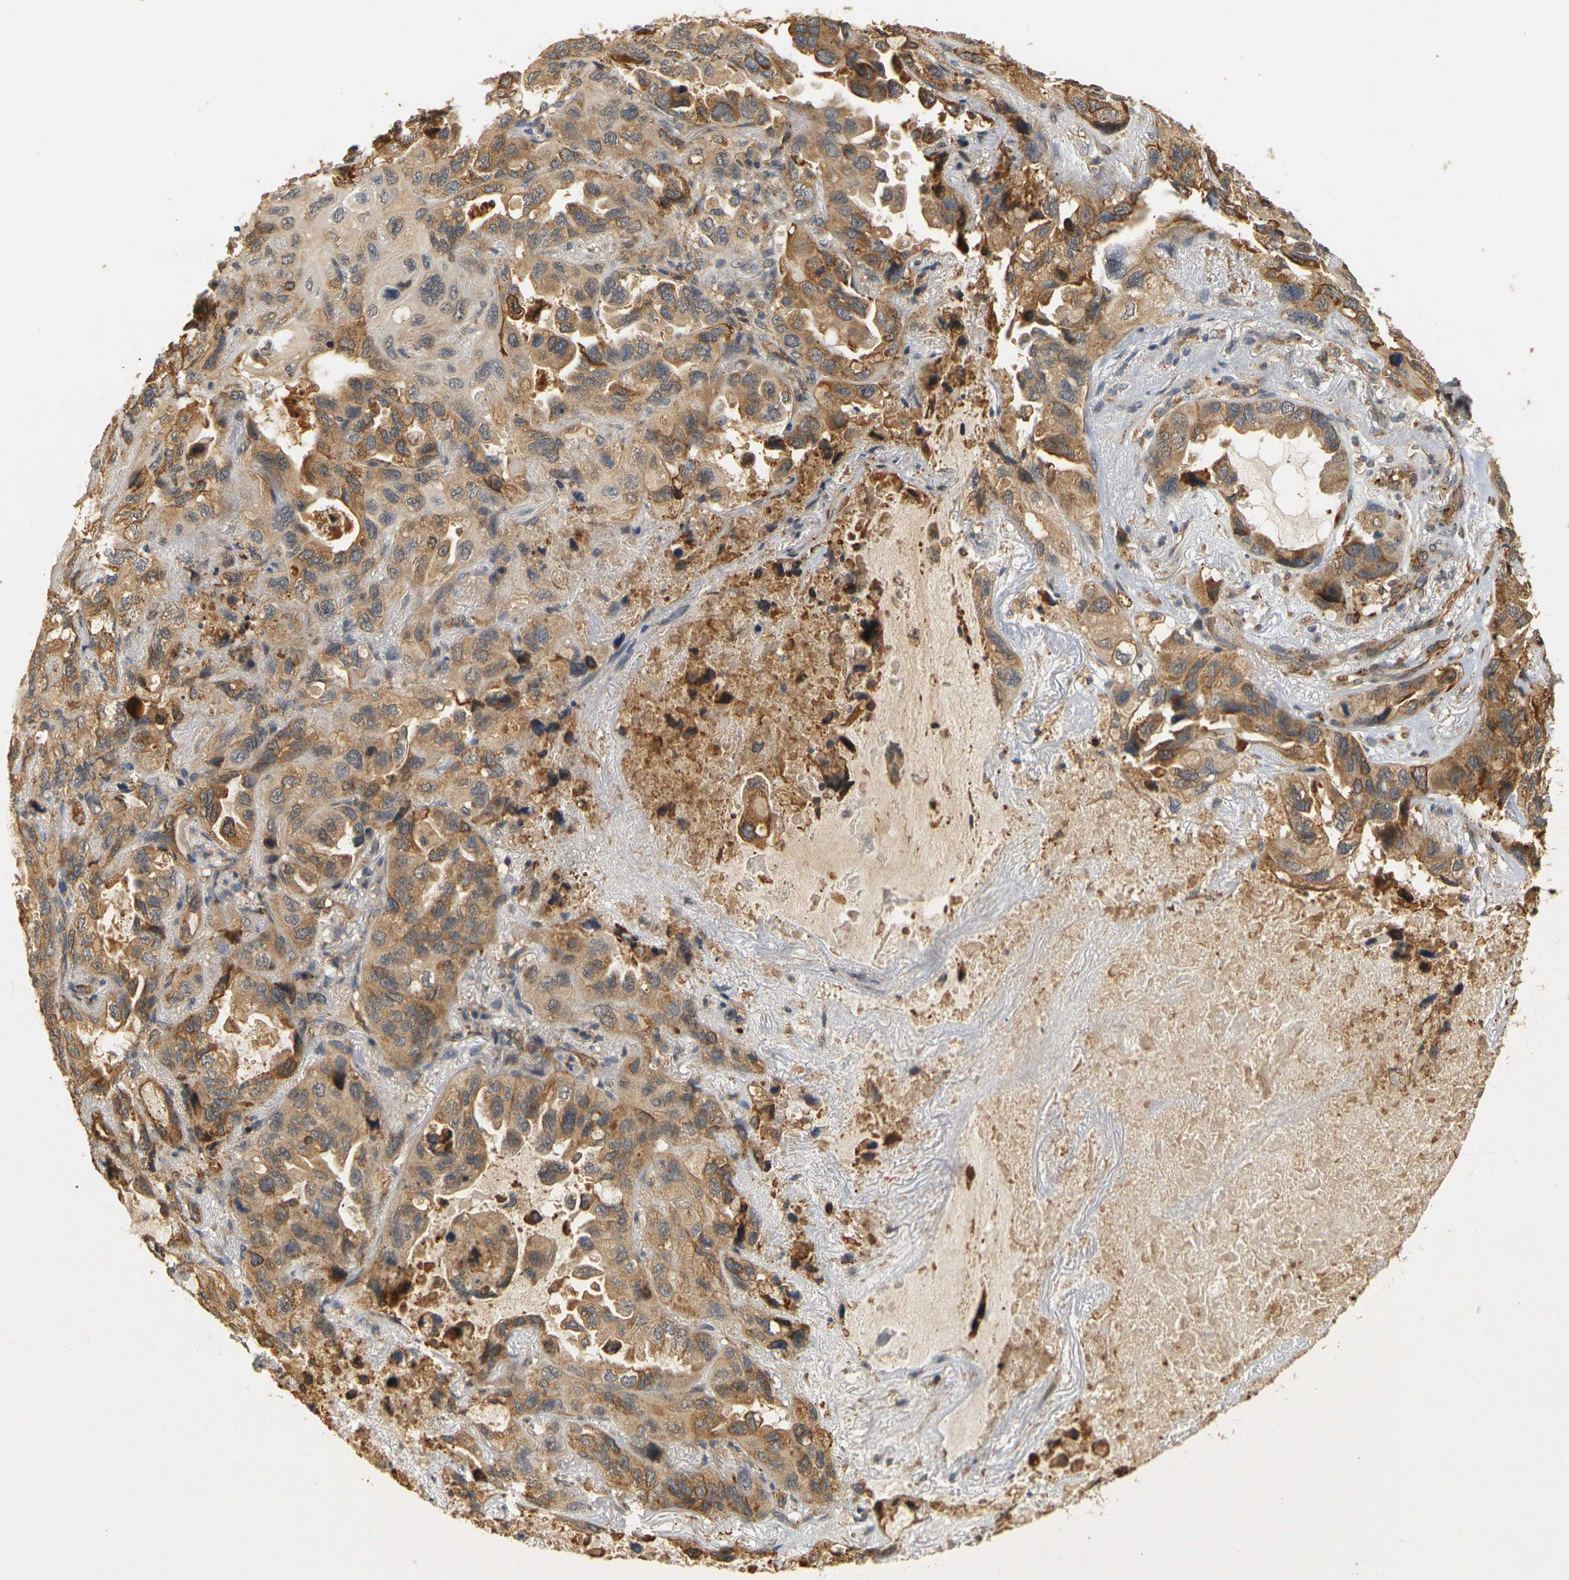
{"staining": {"intensity": "moderate", "quantity": ">75%", "location": "cytoplasmic/membranous"}, "tissue": "lung cancer", "cell_type": "Tumor cells", "image_type": "cancer", "snomed": [{"axis": "morphology", "description": "Squamous cell carcinoma, NOS"}, {"axis": "topography", "description": "Lung"}], "caption": "Moderate cytoplasmic/membranous positivity for a protein is appreciated in approximately >75% of tumor cells of lung cancer (squamous cell carcinoma) using immunohistochemistry (IHC).", "gene": "MEGF9", "patient": {"sex": "female", "age": 73}}